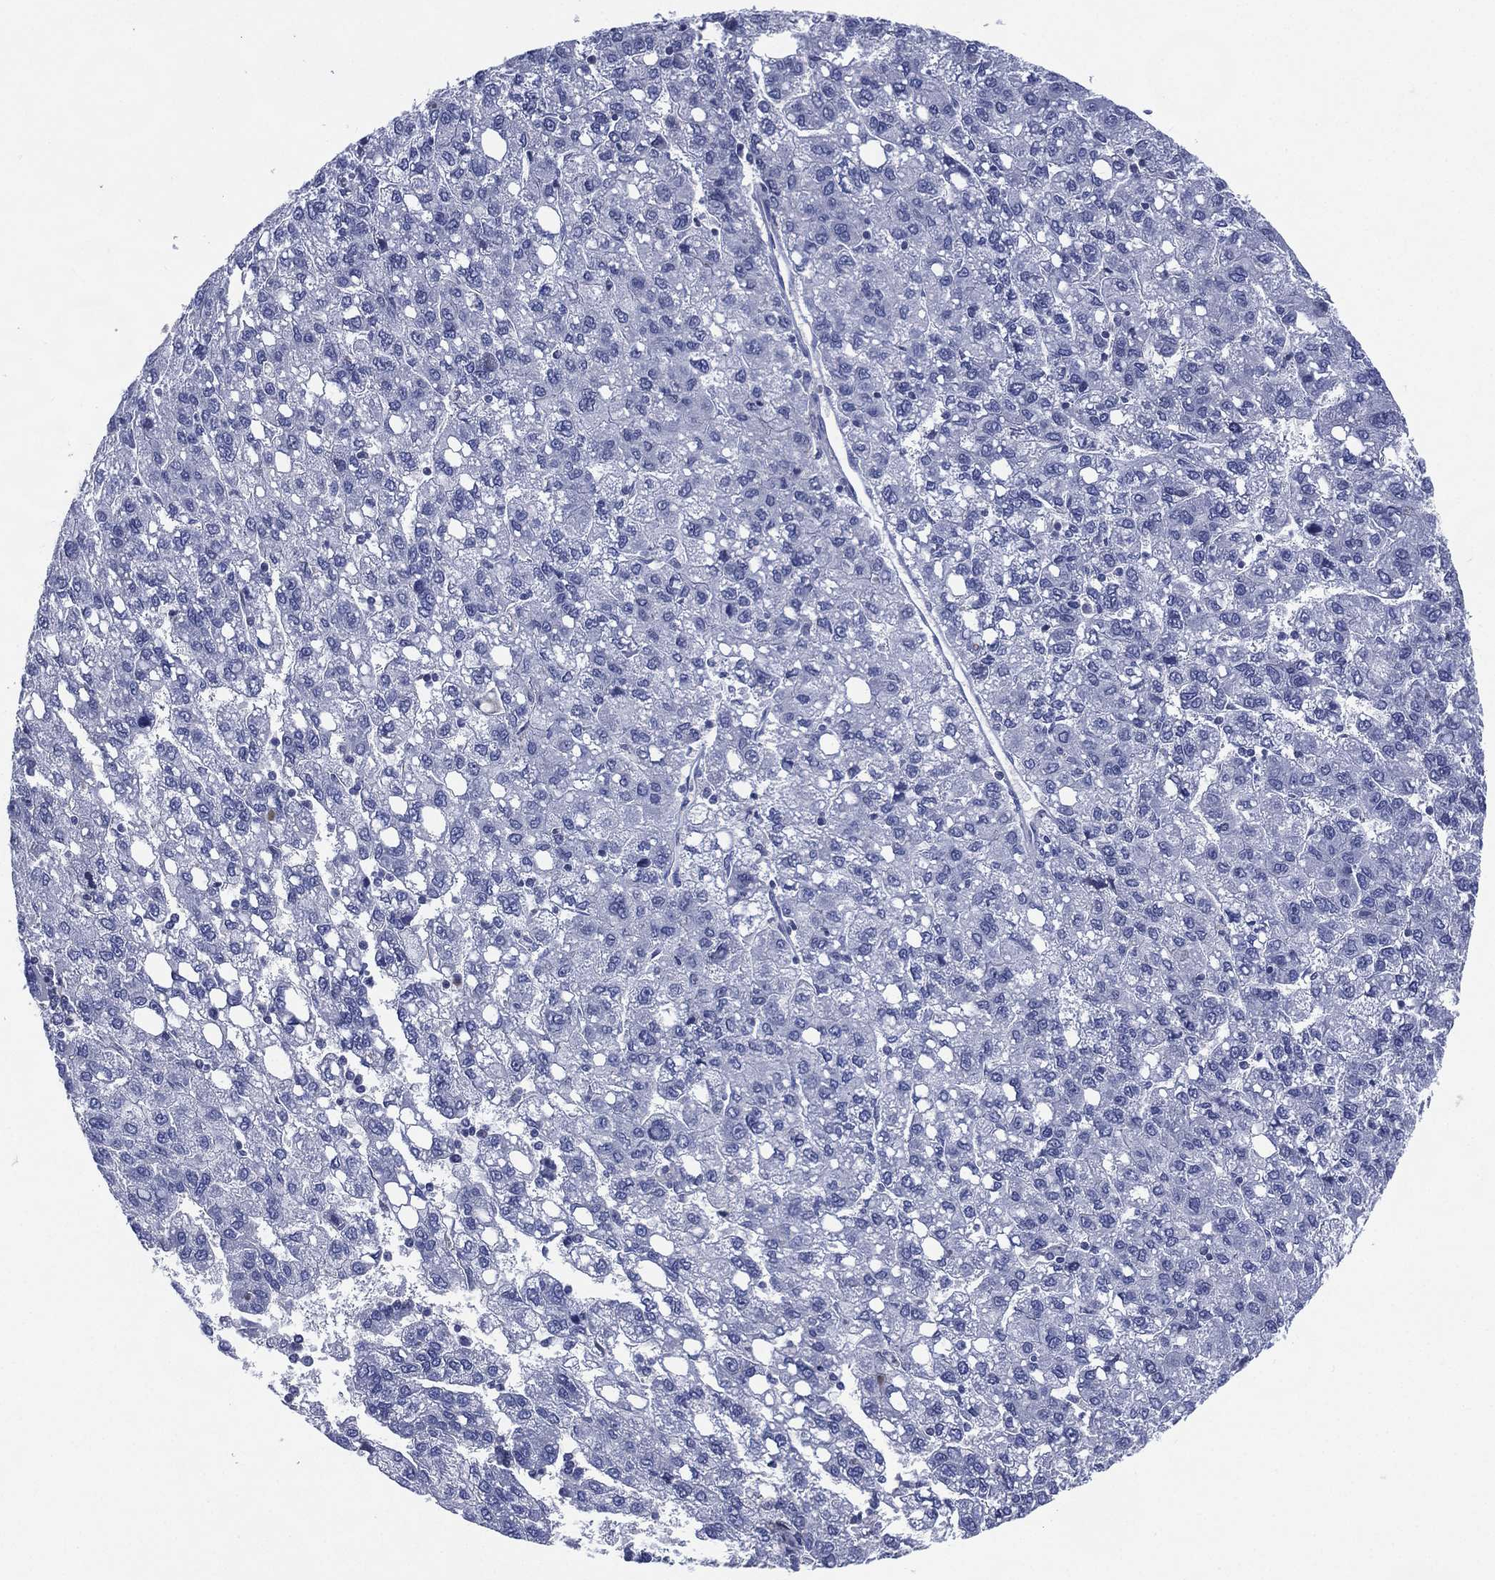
{"staining": {"intensity": "negative", "quantity": "none", "location": "none"}, "tissue": "liver cancer", "cell_type": "Tumor cells", "image_type": "cancer", "snomed": [{"axis": "morphology", "description": "Carcinoma, Hepatocellular, NOS"}, {"axis": "topography", "description": "Liver"}], "caption": "The immunohistochemistry (IHC) micrograph has no significant positivity in tumor cells of hepatocellular carcinoma (liver) tissue.", "gene": "TMEM247", "patient": {"sex": "female", "age": 82}}